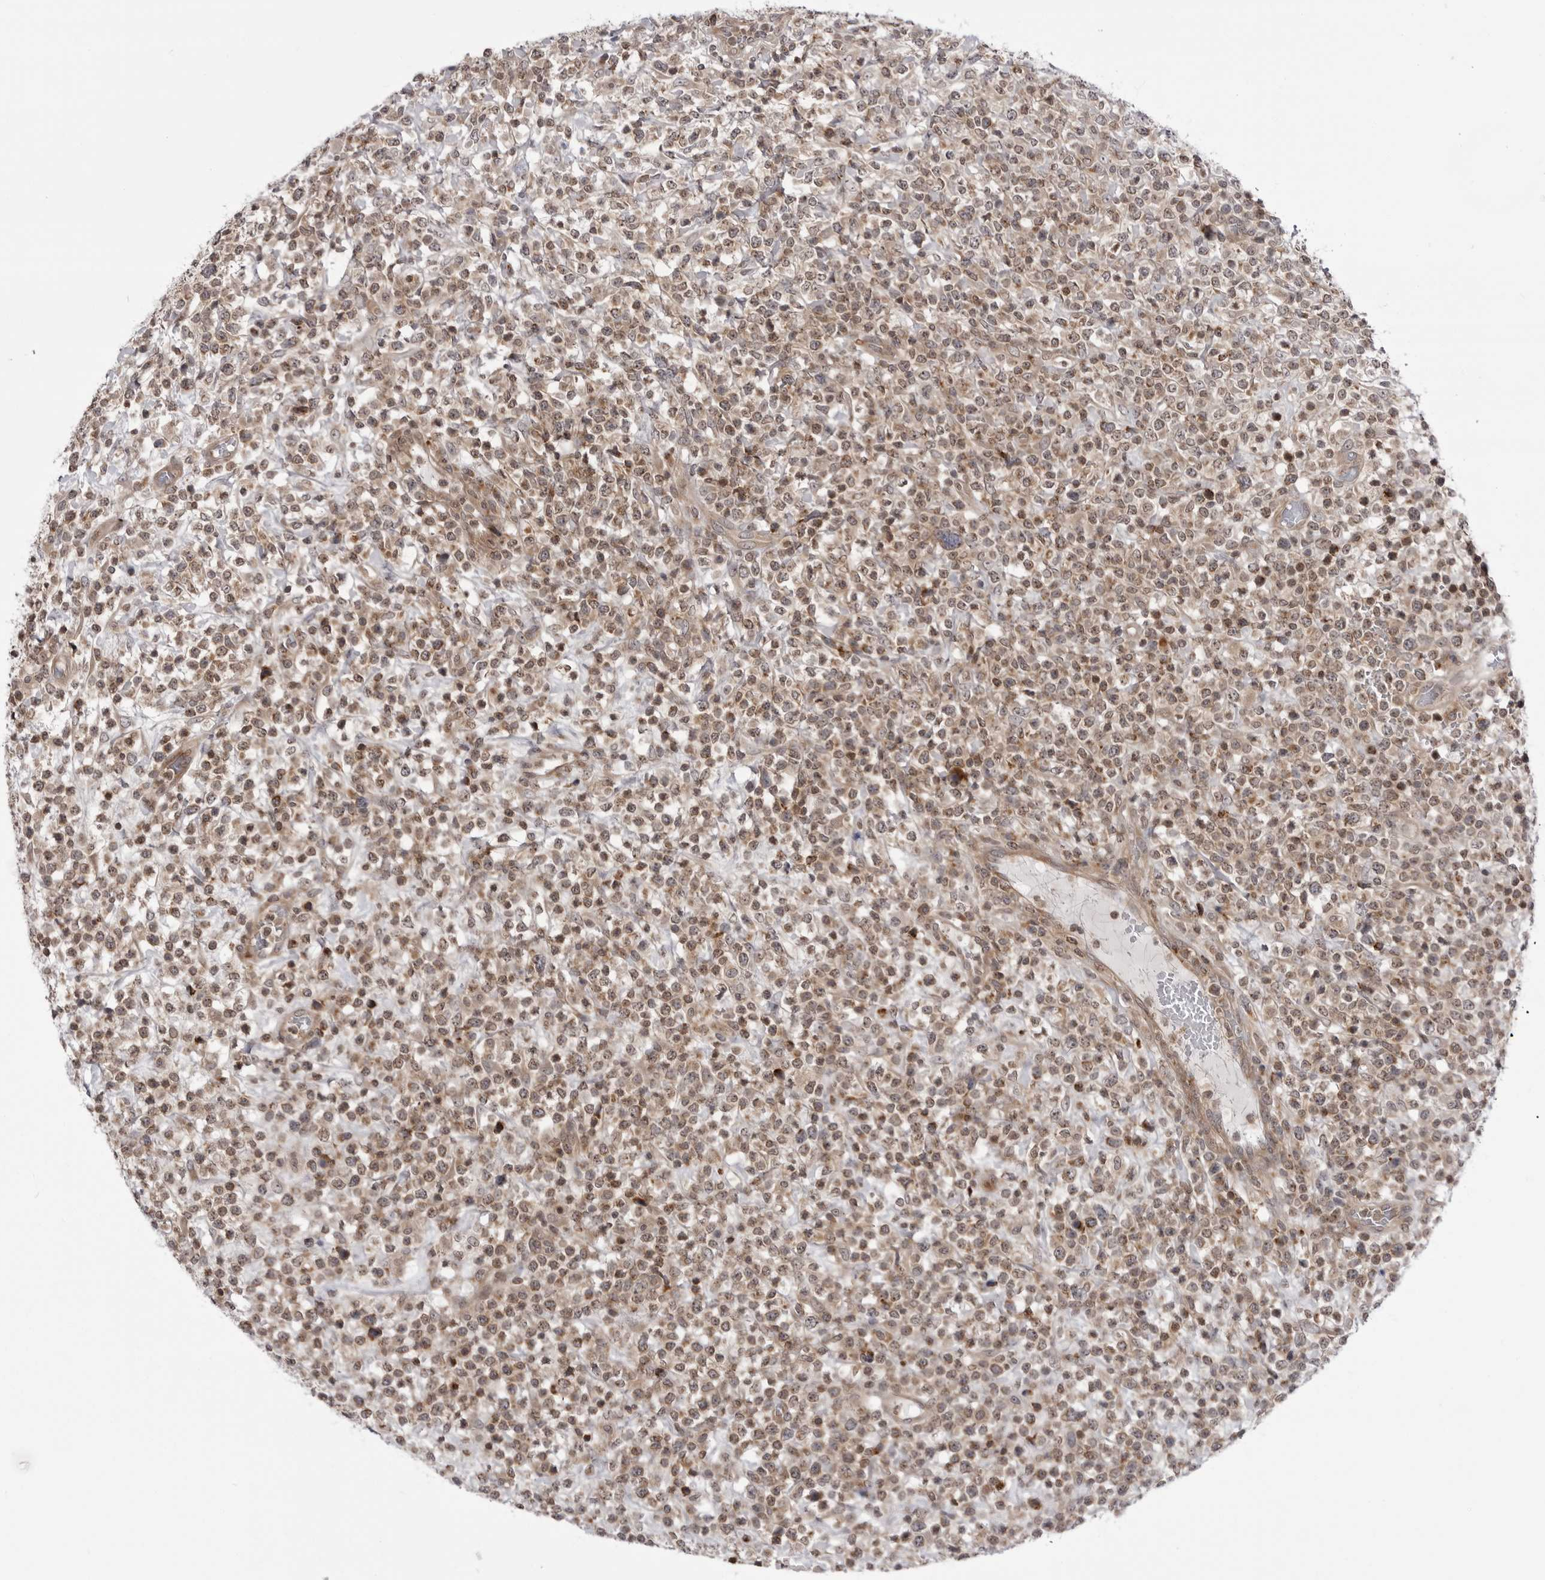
{"staining": {"intensity": "weak", "quantity": ">75%", "location": "cytoplasmic/membranous"}, "tissue": "lymphoma", "cell_type": "Tumor cells", "image_type": "cancer", "snomed": [{"axis": "morphology", "description": "Malignant lymphoma, non-Hodgkin's type, High grade"}, {"axis": "topography", "description": "Colon"}], "caption": "Protein staining of lymphoma tissue exhibits weak cytoplasmic/membranous staining in approximately >75% of tumor cells. The staining was performed using DAB (3,3'-diaminobenzidine) to visualize the protein expression in brown, while the nuclei were stained in blue with hematoxylin (Magnification: 20x).", "gene": "CCDC18", "patient": {"sex": "female", "age": 53}}